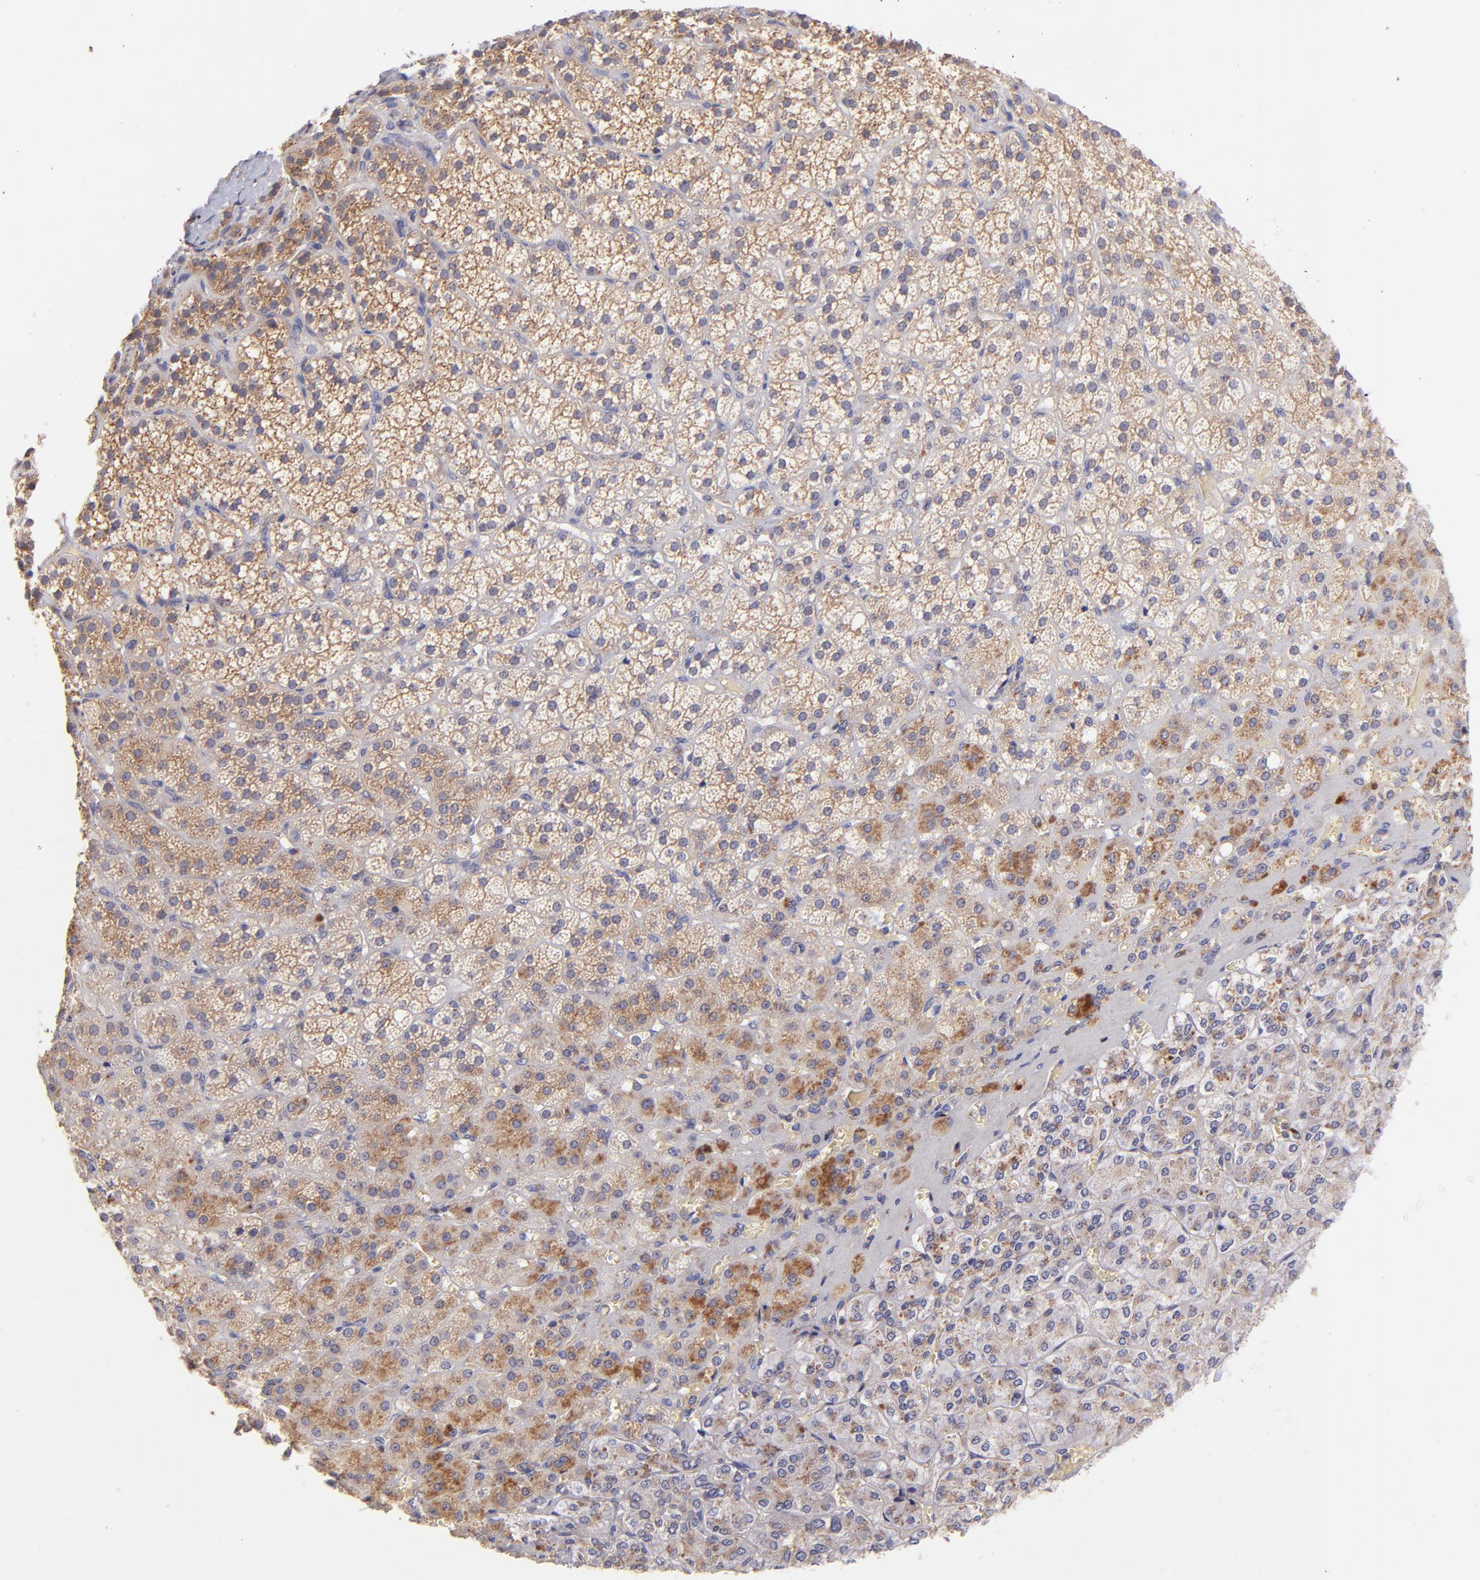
{"staining": {"intensity": "moderate", "quantity": ">75%", "location": "cytoplasmic/membranous"}, "tissue": "adrenal gland", "cell_type": "Glandular cells", "image_type": "normal", "snomed": [{"axis": "morphology", "description": "Normal tissue, NOS"}, {"axis": "topography", "description": "Adrenal gland"}], "caption": "Normal adrenal gland reveals moderate cytoplasmic/membranous staining in approximately >75% of glandular cells, visualized by immunohistochemistry.", "gene": "RPL11", "patient": {"sex": "female", "age": 71}}